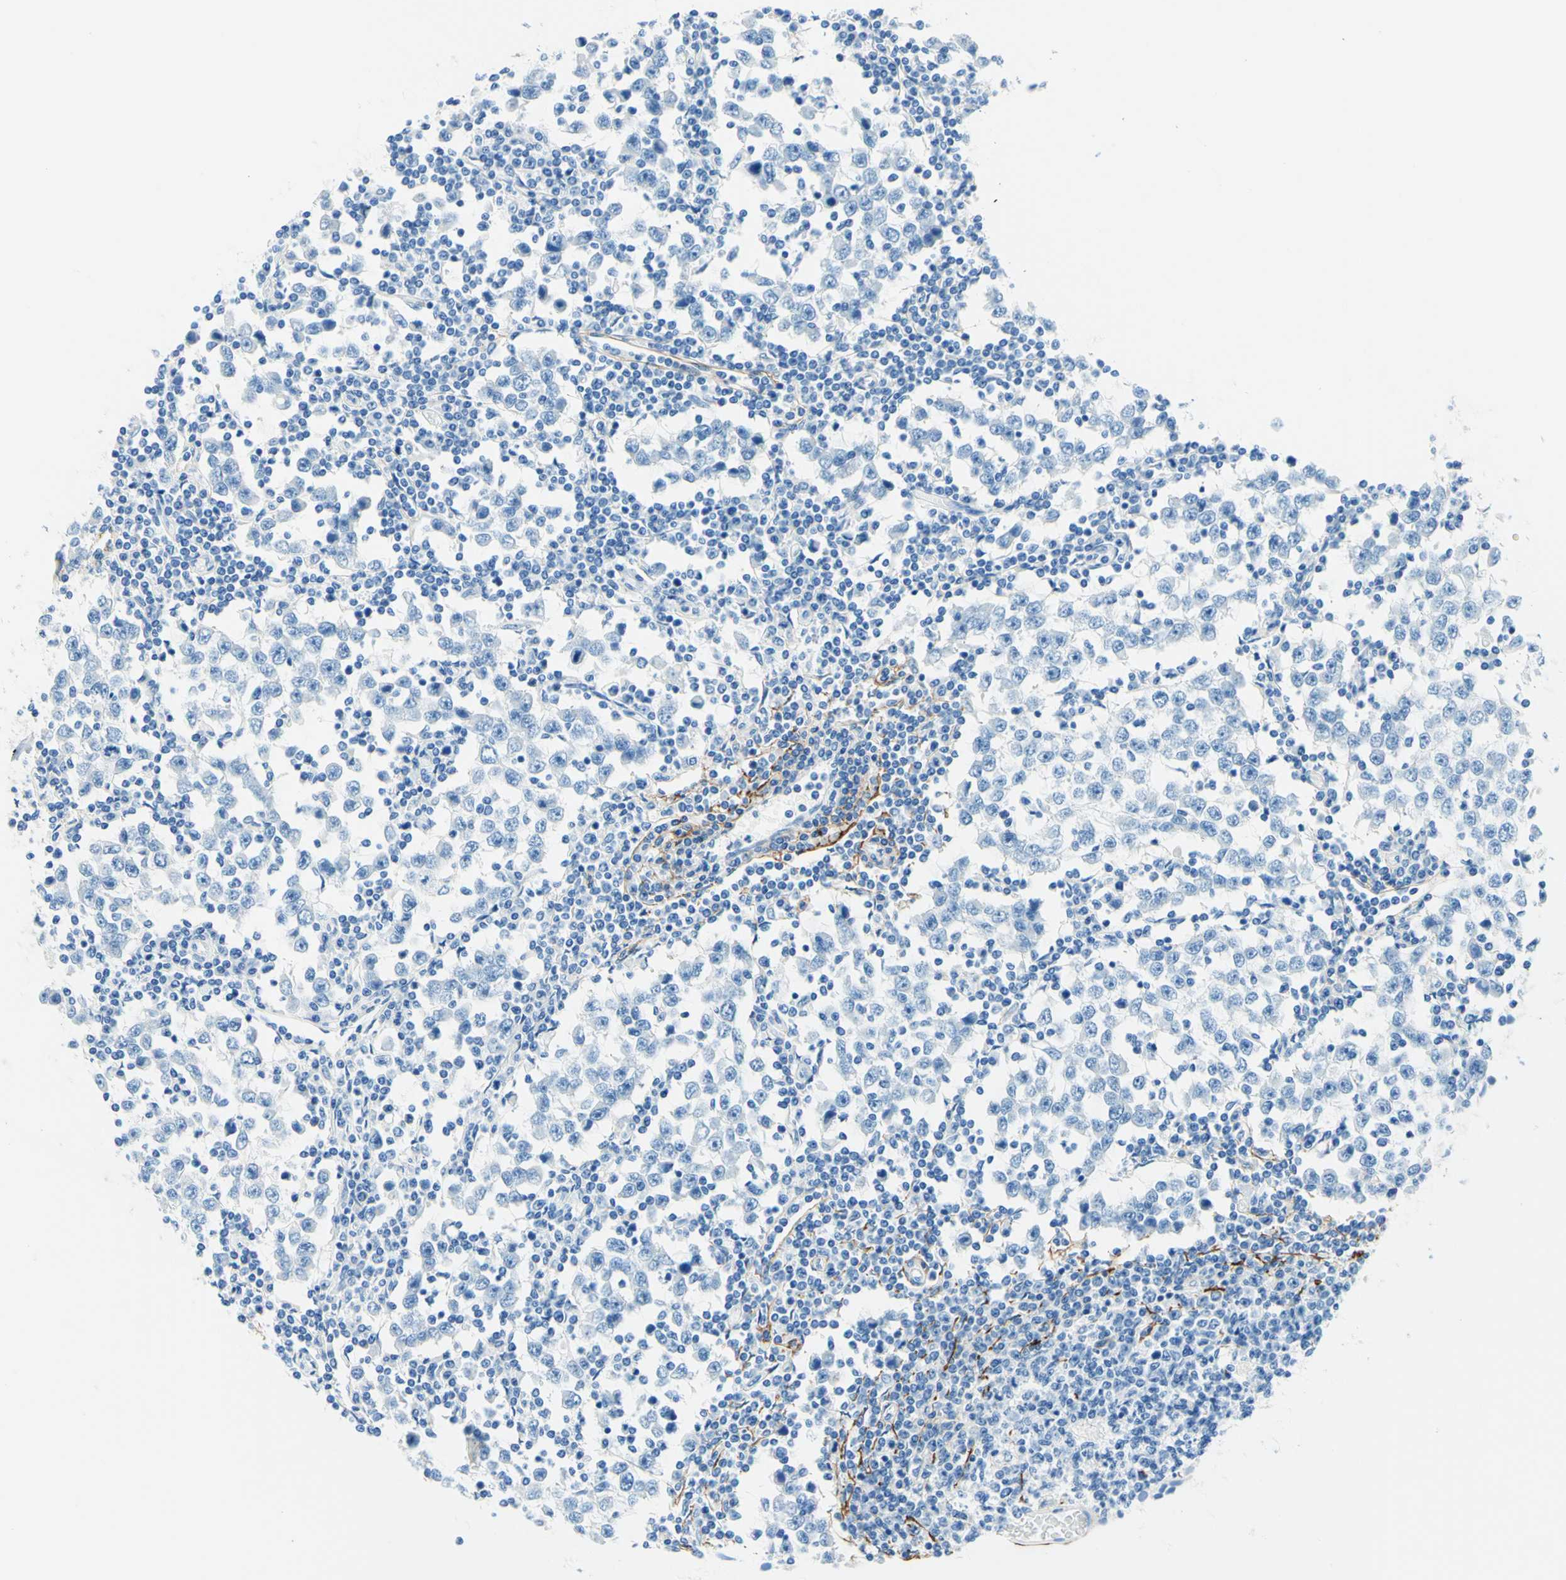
{"staining": {"intensity": "negative", "quantity": "none", "location": "none"}, "tissue": "testis cancer", "cell_type": "Tumor cells", "image_type": "cancer", "snomed": [{"axis": "morphology", "description": "Seminoma, NOS"}, {"axis": "topography", "description": "Testis"}], "caption": "Immunohistochemistry (IHC) micrograph of neoplastic tissue: human testis cancer stained with DAB (3,3'-diaminobenzidine) displays no significant protein expression in tumor cells.", "gene": "MFAP5", "patient": {"sex": "male", "age": 65}}